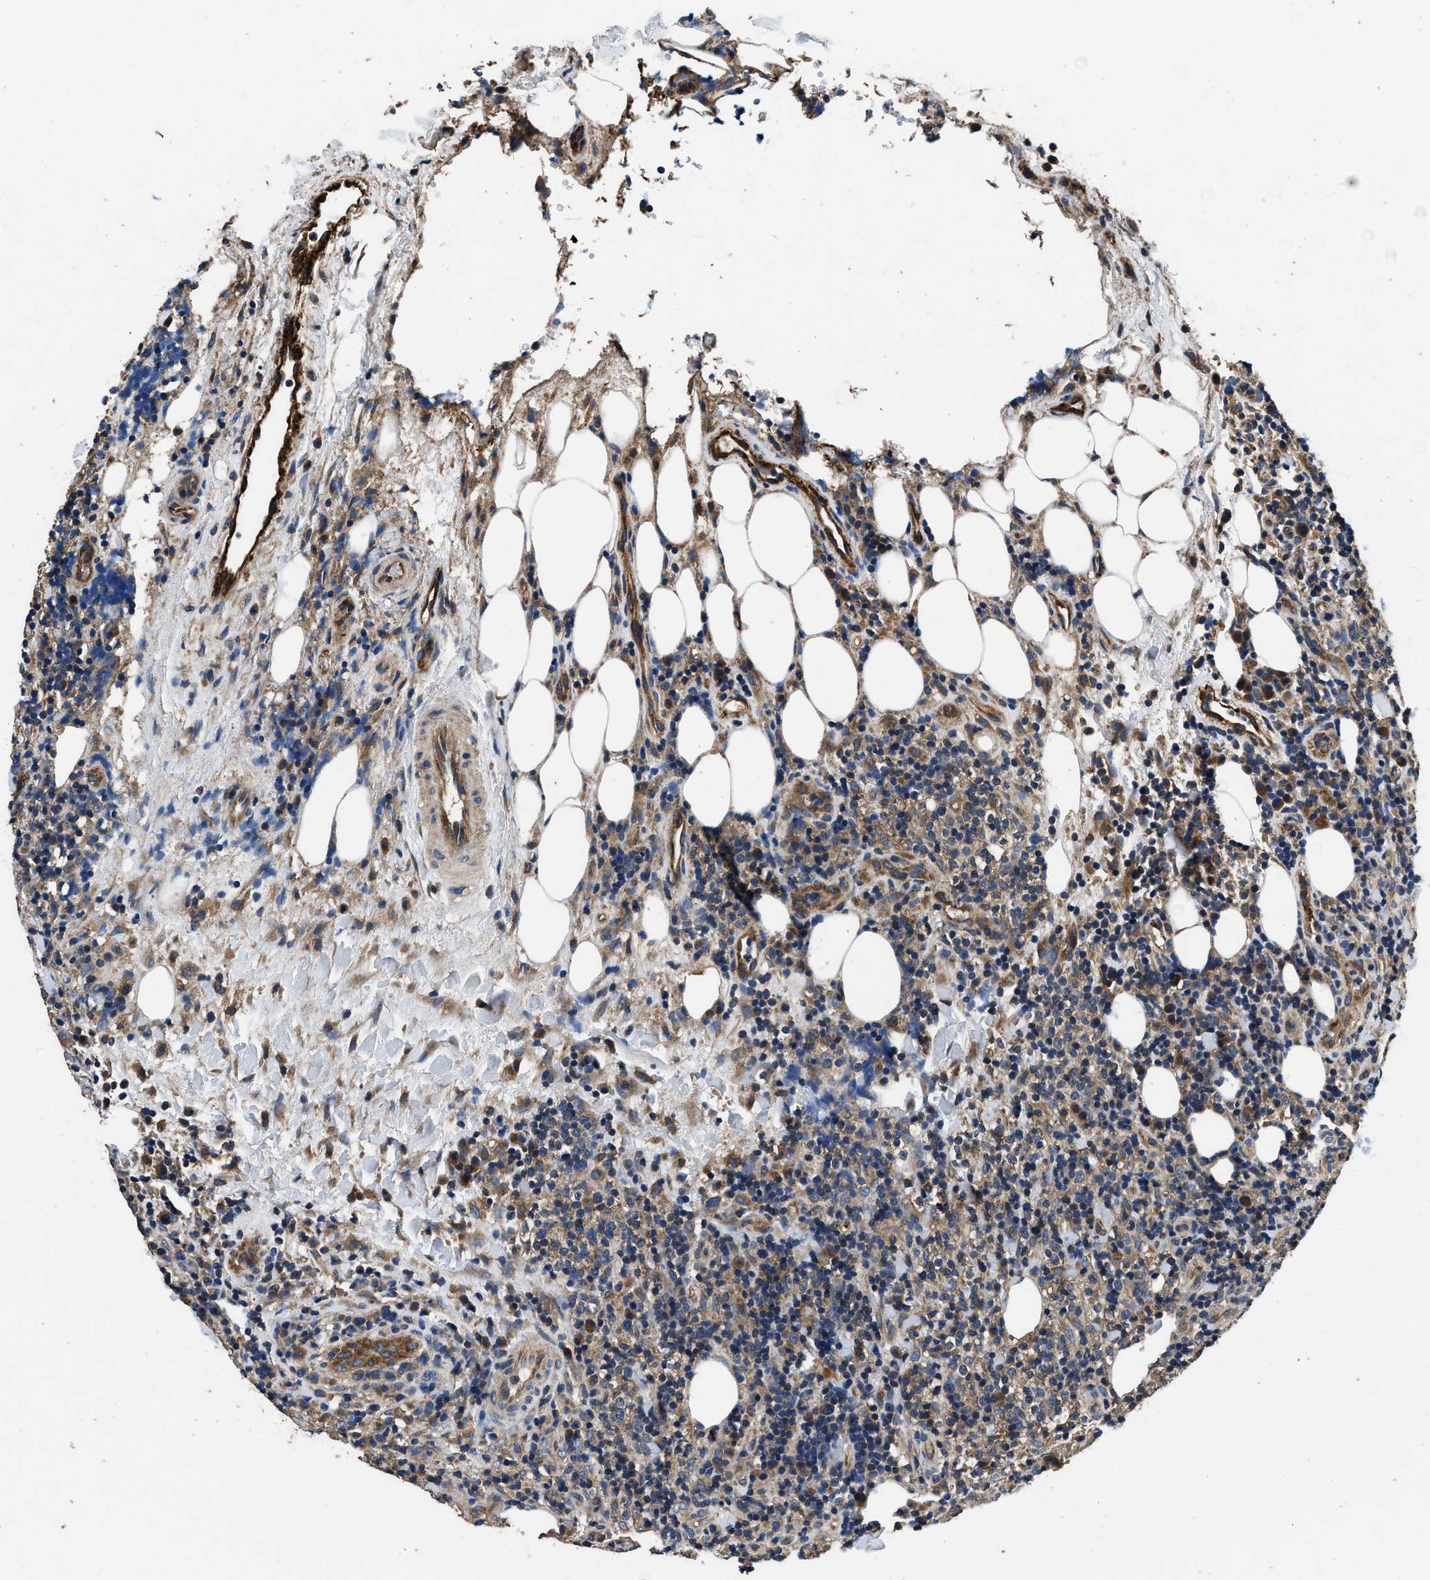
{"staining": {"intensity": "weak", "quantity": "<25%", "location": "cytoplasmic/membranous"}, "tissue": "lymphoma", "cell_type": "Tumor cells", "image_type": "cancer", "snomed": [{"axis": "morphology", "description": "Malignant lymphoma, non-Hodgkin's type, High grade"}, {"axis": "topography", "description": "Lymph node"}], "caption": "Human high-grade malignant lymphoma, non-Hodgkin's type stained for a protein using IHC displays no staining in tumor cells.", "gene": "DHRS7B", "patient": {"sex": "female", "age": 76}}